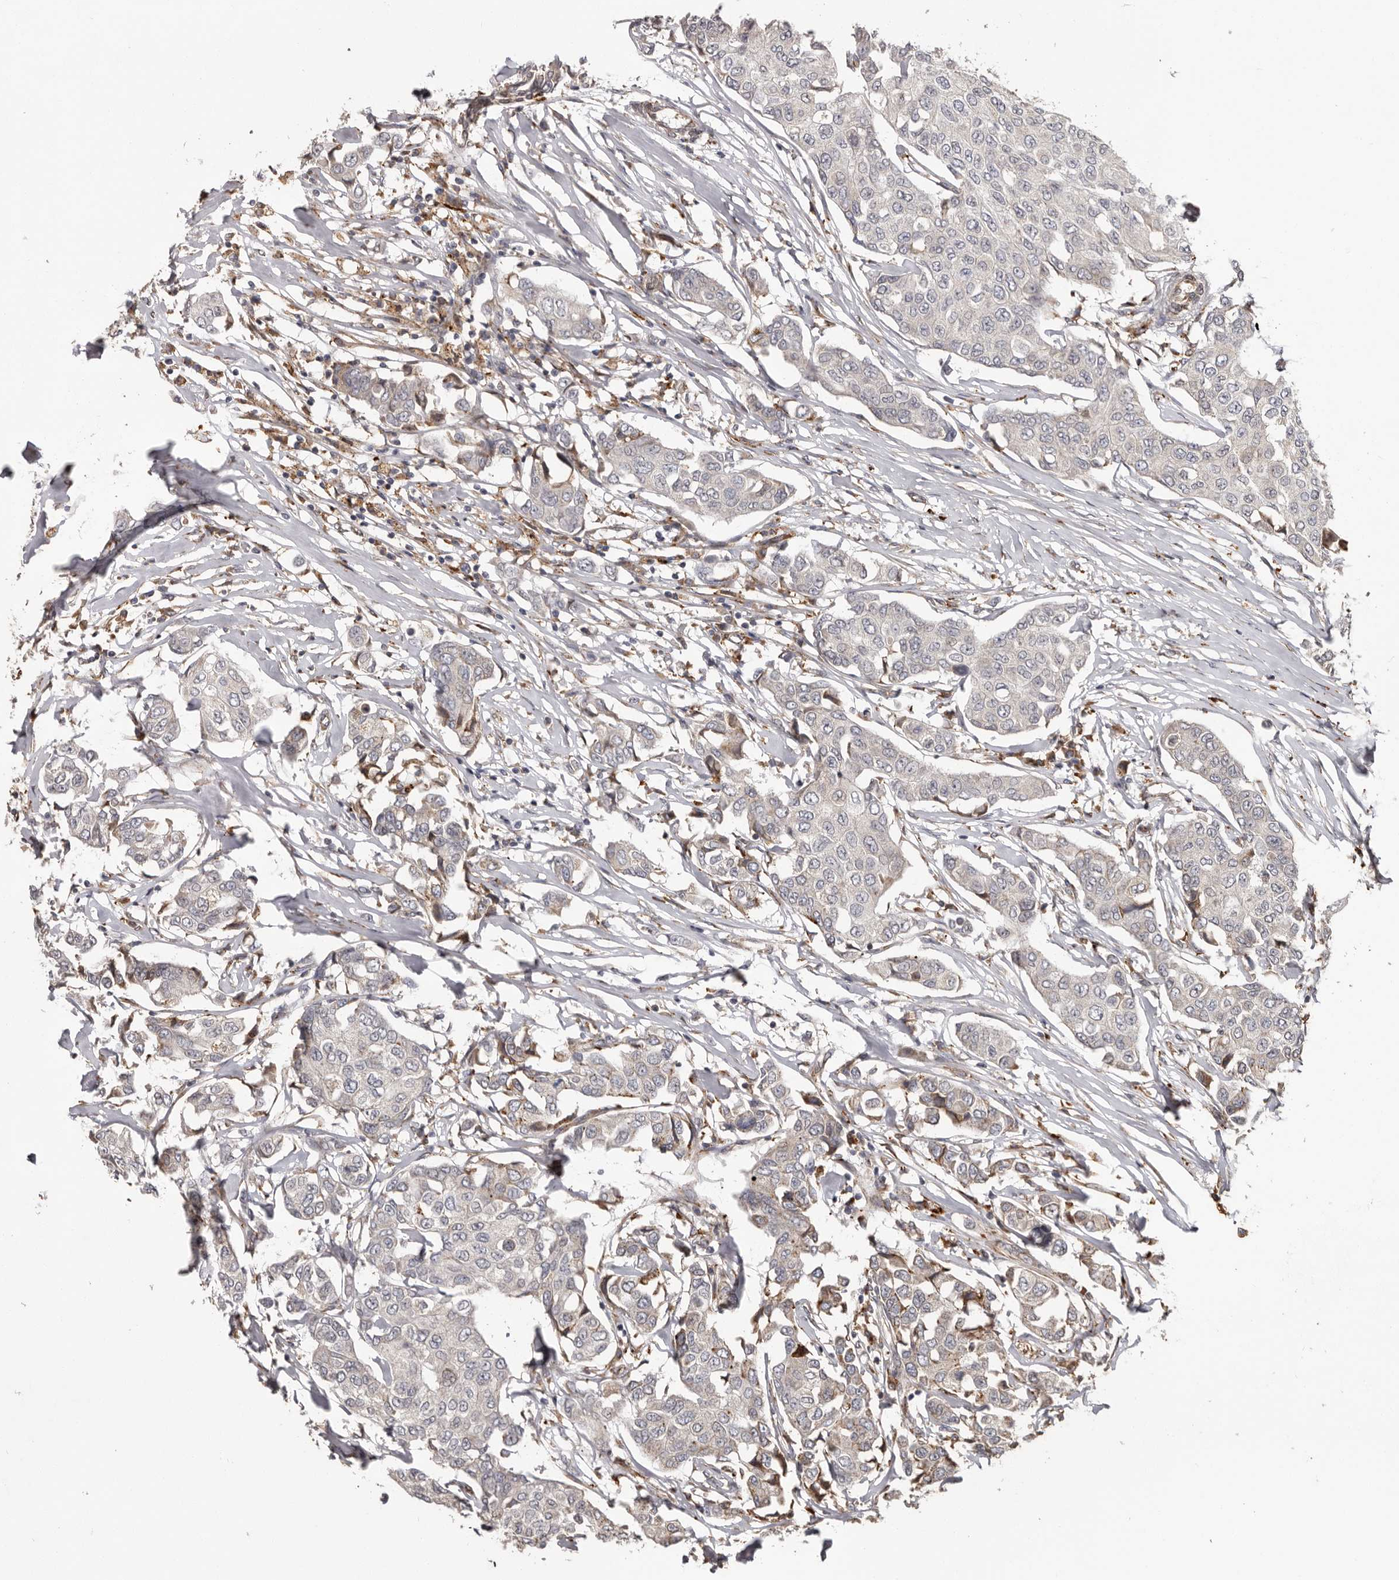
{"staining": {"intensity": "negative", "quantity": "none", "location": "none"}, "tissue": "breast cancer", "cell_type": "Tumor cells", "image_type": "cancer", "snomed": [{"axis": "morphology", "description": "Duct carcinoma"}, {"axis": "topography", "description": "Breast"}], "caption": "This is an IHC micrograph of breast cancer (invasive ductal carcinoma). There is no positivity in tumor cells.", "gene": "NUP43", "patient": {"sex": "female", "age": 80}}